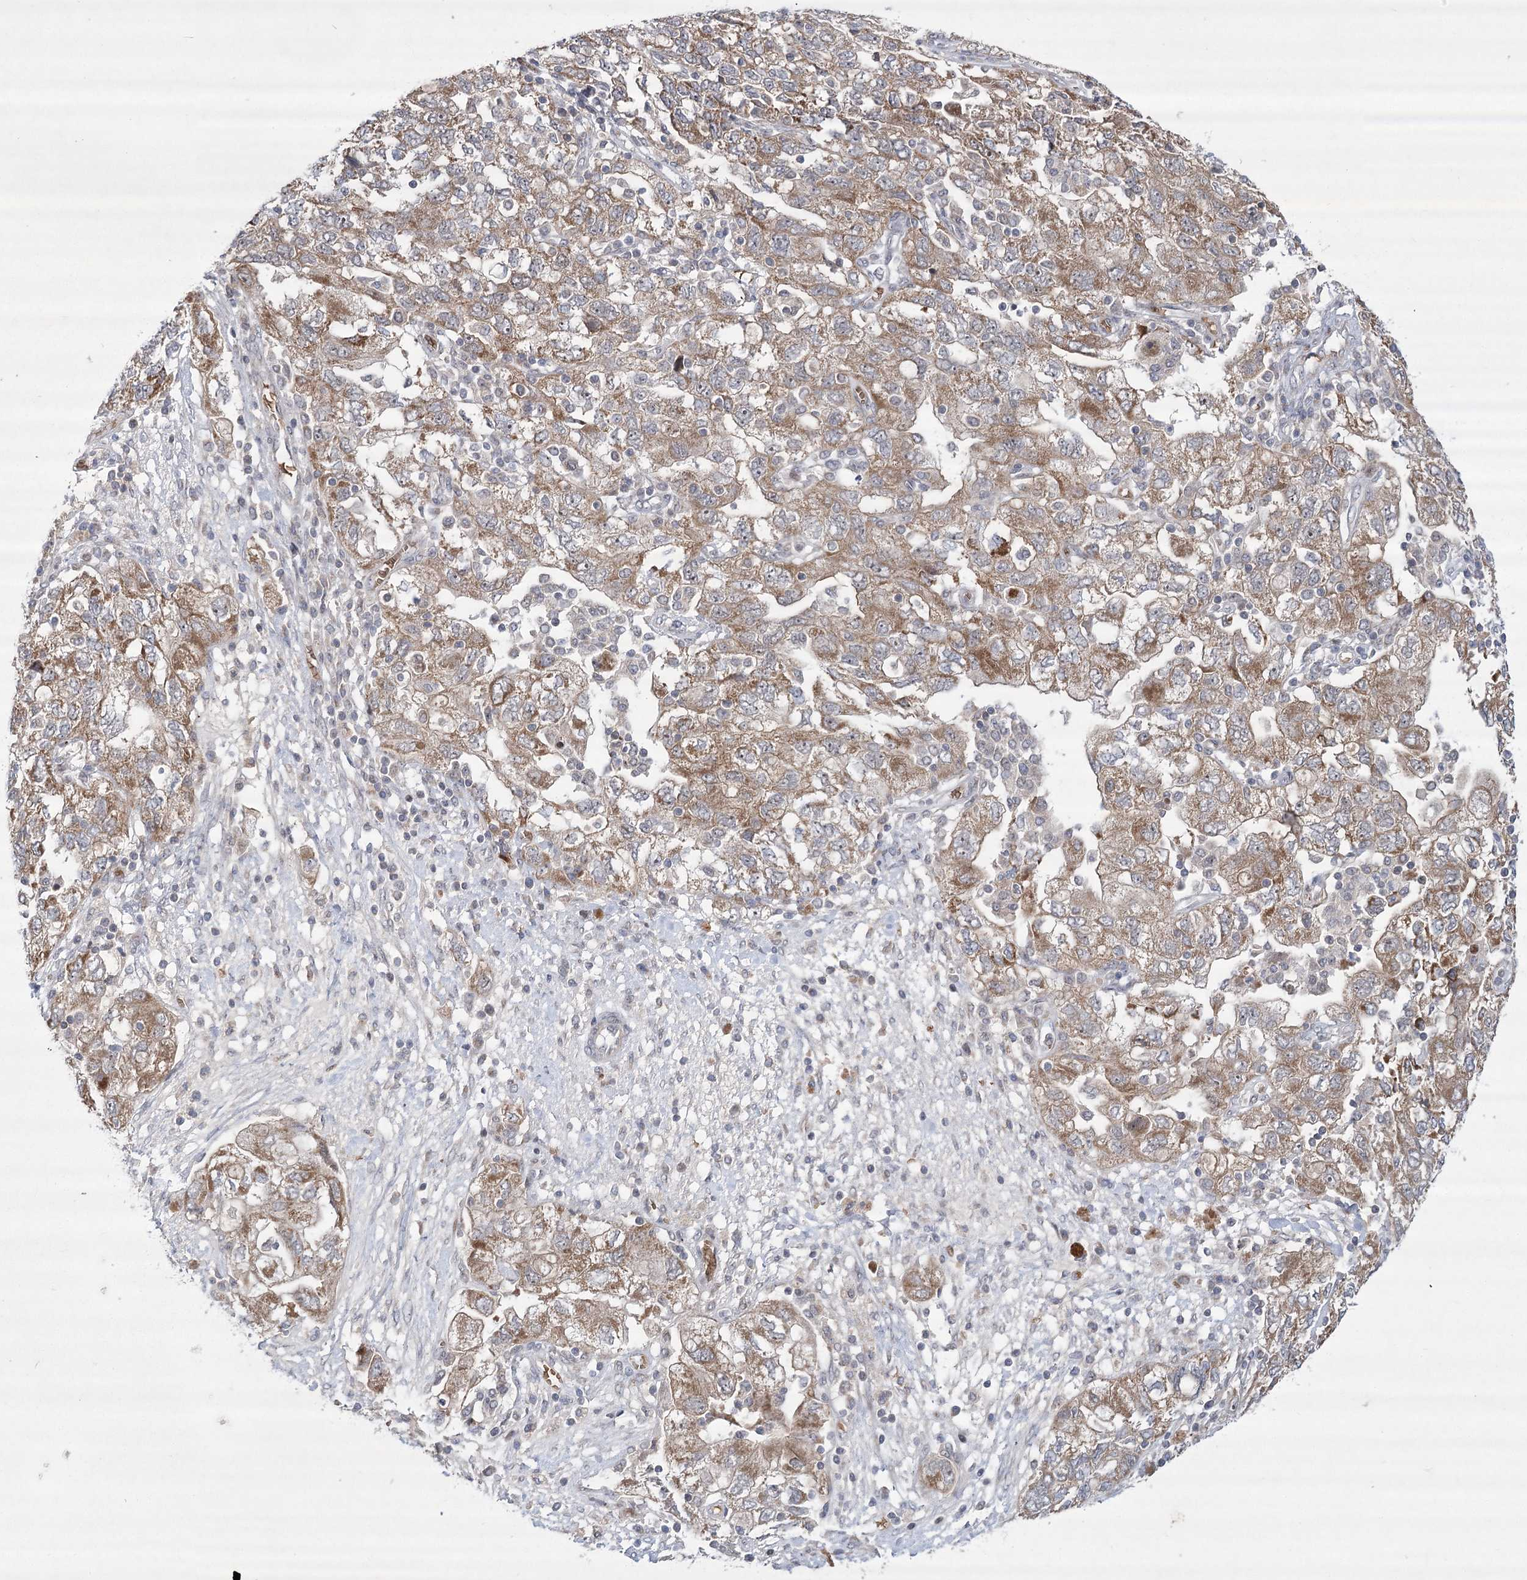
{"staining": {"intensity": "moderate", "quantity": ">75%", "location": "cytoplasmic/membranous"}, "tissue": "ovarian cancer", "cell_type": "Tumor cells", "image_type": "cancer", "snomed": [{"axis": "morphology", "description": "Carcinoma, NOS"}, {"axis": "morphology", "description": "Cystadenocarcinoma, serous, NOS"}, {"axis": "topography", "description": "Ovary"}], "caption": "Human ovarian cancer stained with a protein marker demonstrates moderate staining in tumor cells.", "gene": "NSMCE4A", "patient": {"sex": "female", "age": 69}}